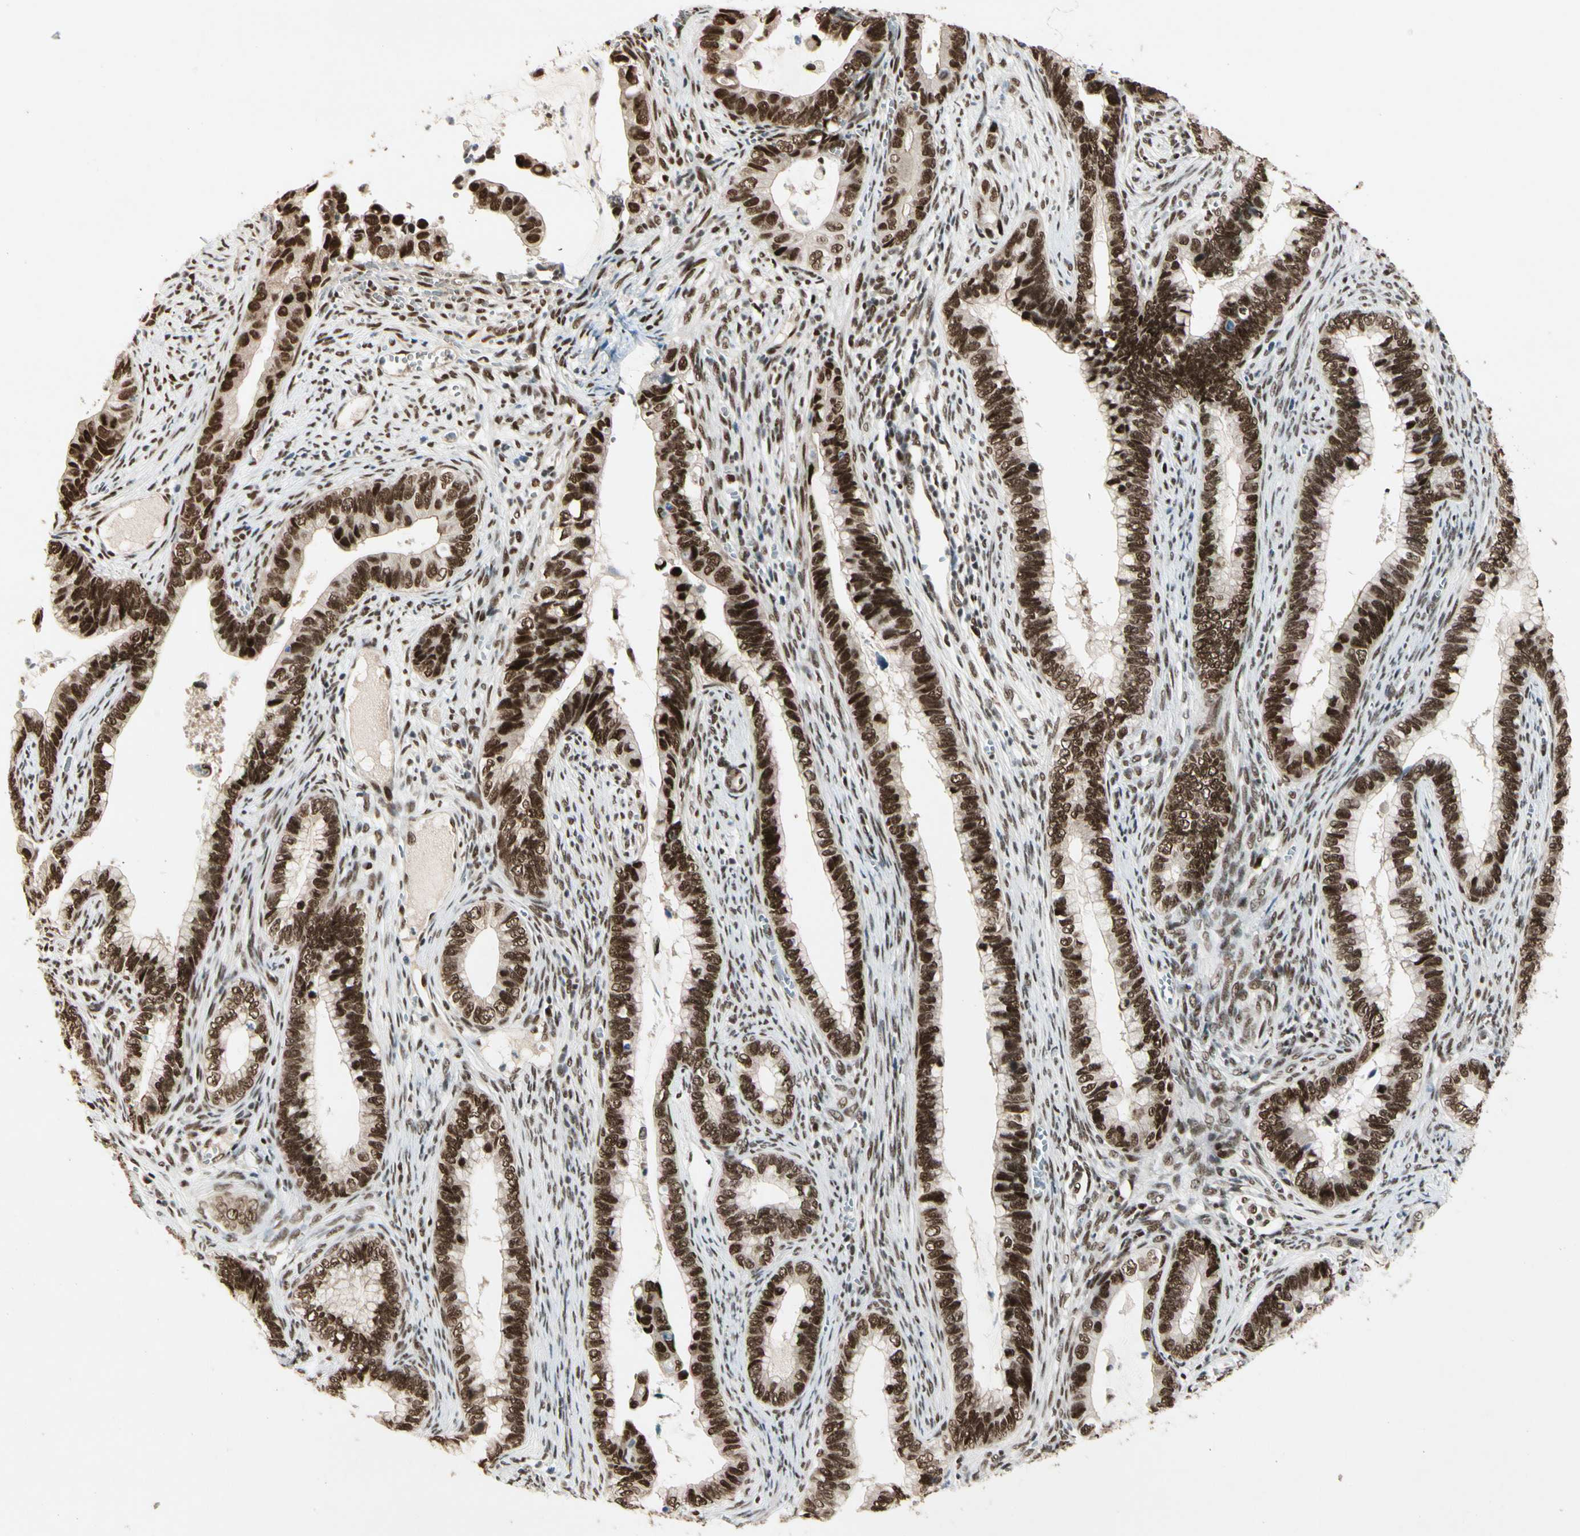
{"staining": {"intensity": "strong", "quantity": ">75%", "location": "nuclear"}, "tissue": "cervical cancer", "cell_type": "Tumor cells", "image_type": "cancer", "snomed": [{"axis": "morphology", "description": "Adenocarcinoma, NOS"}, {"axis": "topography", "description": "Cervix"}], "caption": "The histopathology image shows a brown stain indicating the presence of a protein in the nuclear of tumor cells in cervical cancer.", "gene": "CHAMP1", "patient": {"sex": "female", "age": 44}}